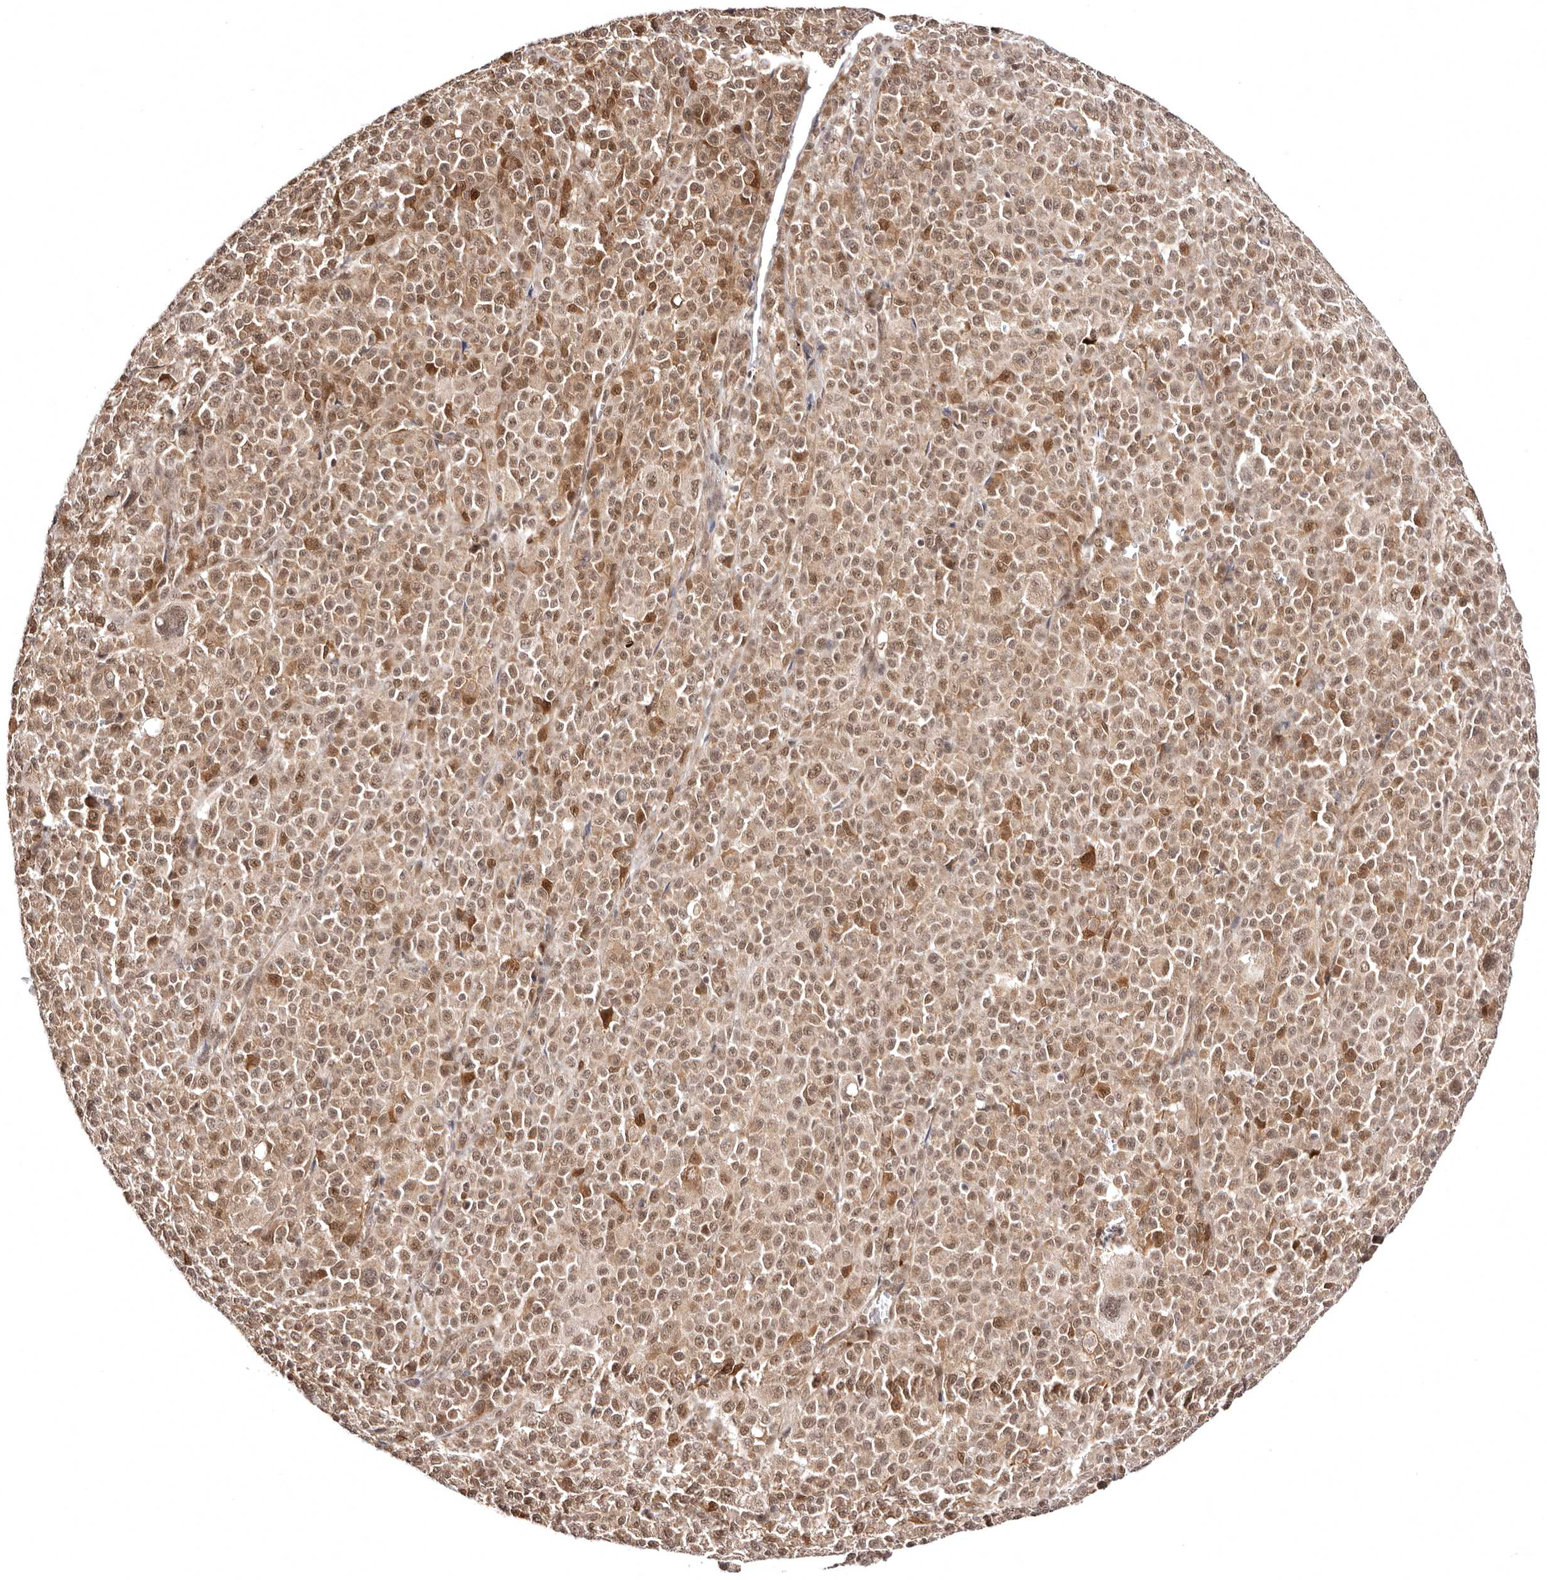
{"staining": {"intensity": "moderate", "quantity": ">75%", "location": "cytoplasmic/membranous,nuclear"}, "tissue": "melanoma", "cell_type": "Tumor cells", "image_type": "cancer", "snomed": [{"axis": "morphology", "description": "Malignant melanoma, Metastatic site"}, {"axis": "topography", "description": "Skin"}], "caption": "Melanoma stained with immunohistochemistry displays moderate cytoplasmic/membranous and nuclear staining in approximately >75% of tumor cells. (Stains: DAB (3,3'-diaminobenzidine) in brown, nuclei in blue, Microscopy: brightfield microscopy at high magnification).", "gene": "MED8", "patient": {"sex": "female", "age": 74}}